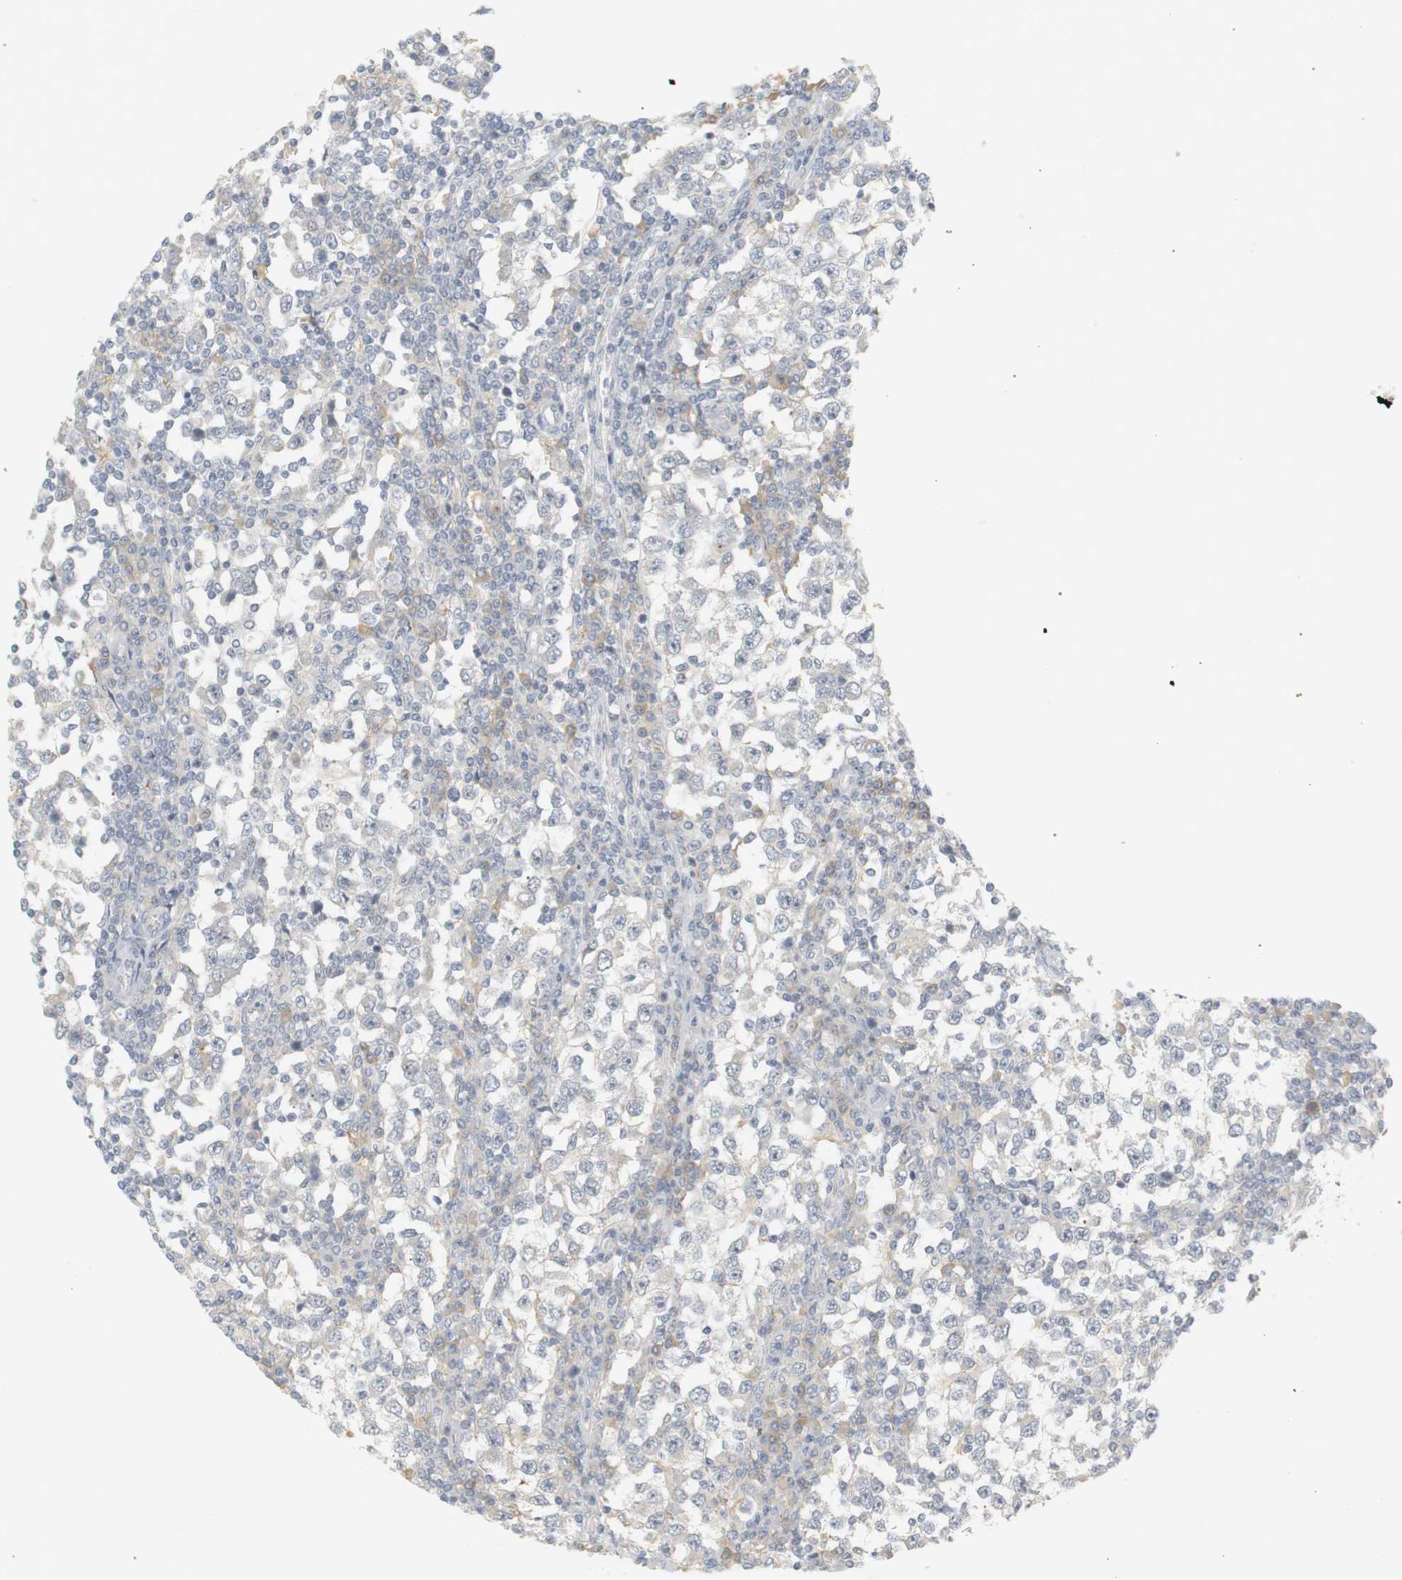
{"staining": {"intensity": "negative", "quantity": "none", "location": "none"}, "tissue": "testis cancer", "cell_type": "Tumor cells", "image_type": "cancer", "snomed": [{"axis": "morphology", "description": "Seminoma, NOS"}, {"axis": "topography", "description": "Testis"}], "caption": "A histopathology image of human seminoma (testis) is negative for staining in tumor cells.", "gene": "RTN3", "patient": {"sex": "male", "age": 65}}